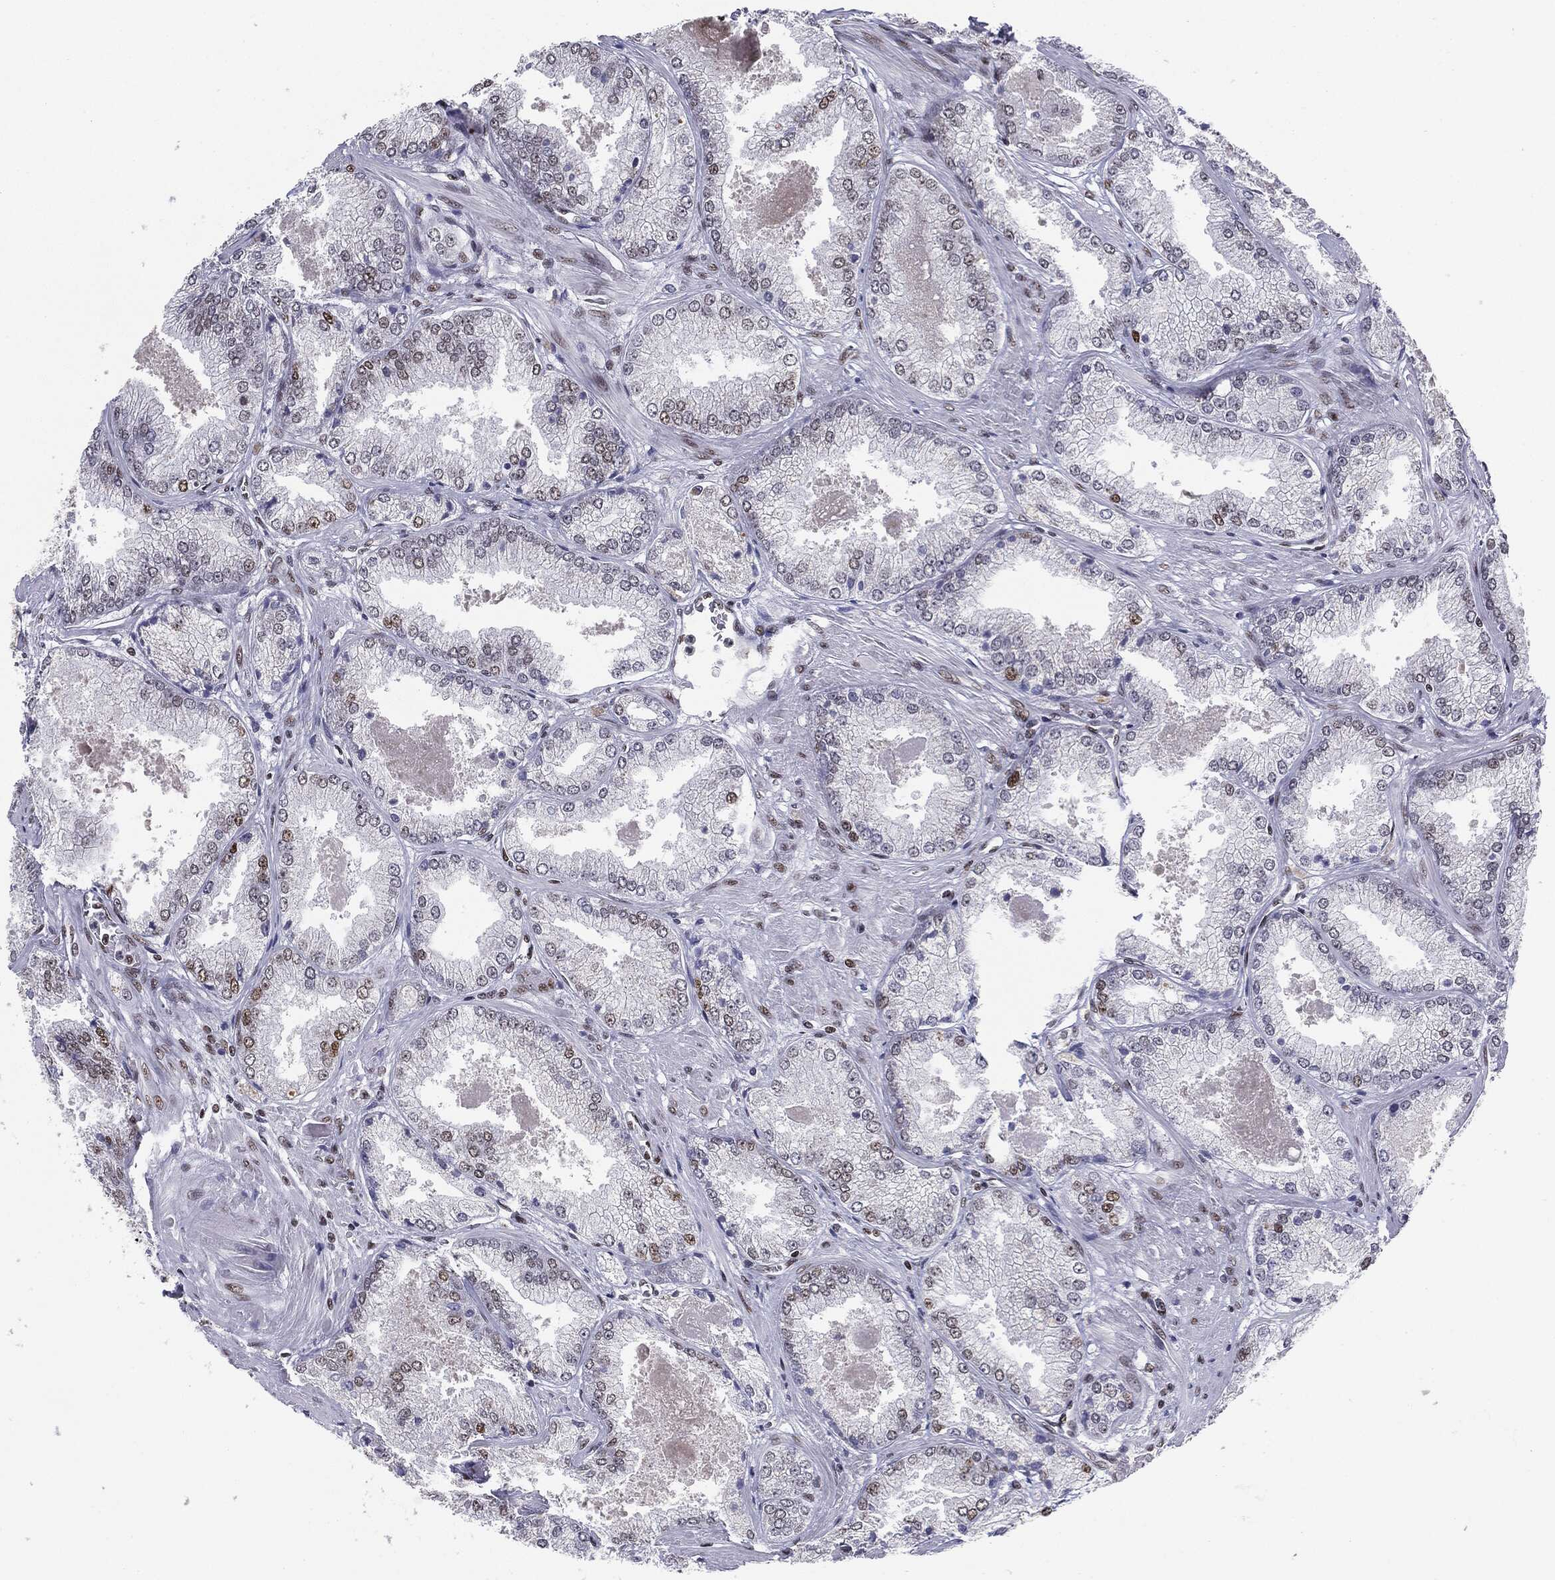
{"staining": {"intensity": "weak", "quantity": "<25%", "location": "nuclear"}, "tissue": "prostate cancer", "cell_type": "Tumor cells", "image_type": "cancer", "snomed": [{"axis": "morphology", "description": "Adenocarcinoma, Low grade"}, {"axis": "topography", "description": "Prostate"}], "caption": "DAB (3,3'-diaminobenzidine) immunohistochemical staining of prostate adenocarcinoma (low-grade) exhibits no significant expression in tumor cells.", "gene": "MDC1", "patient": {"sex": "male", "age": 68}}